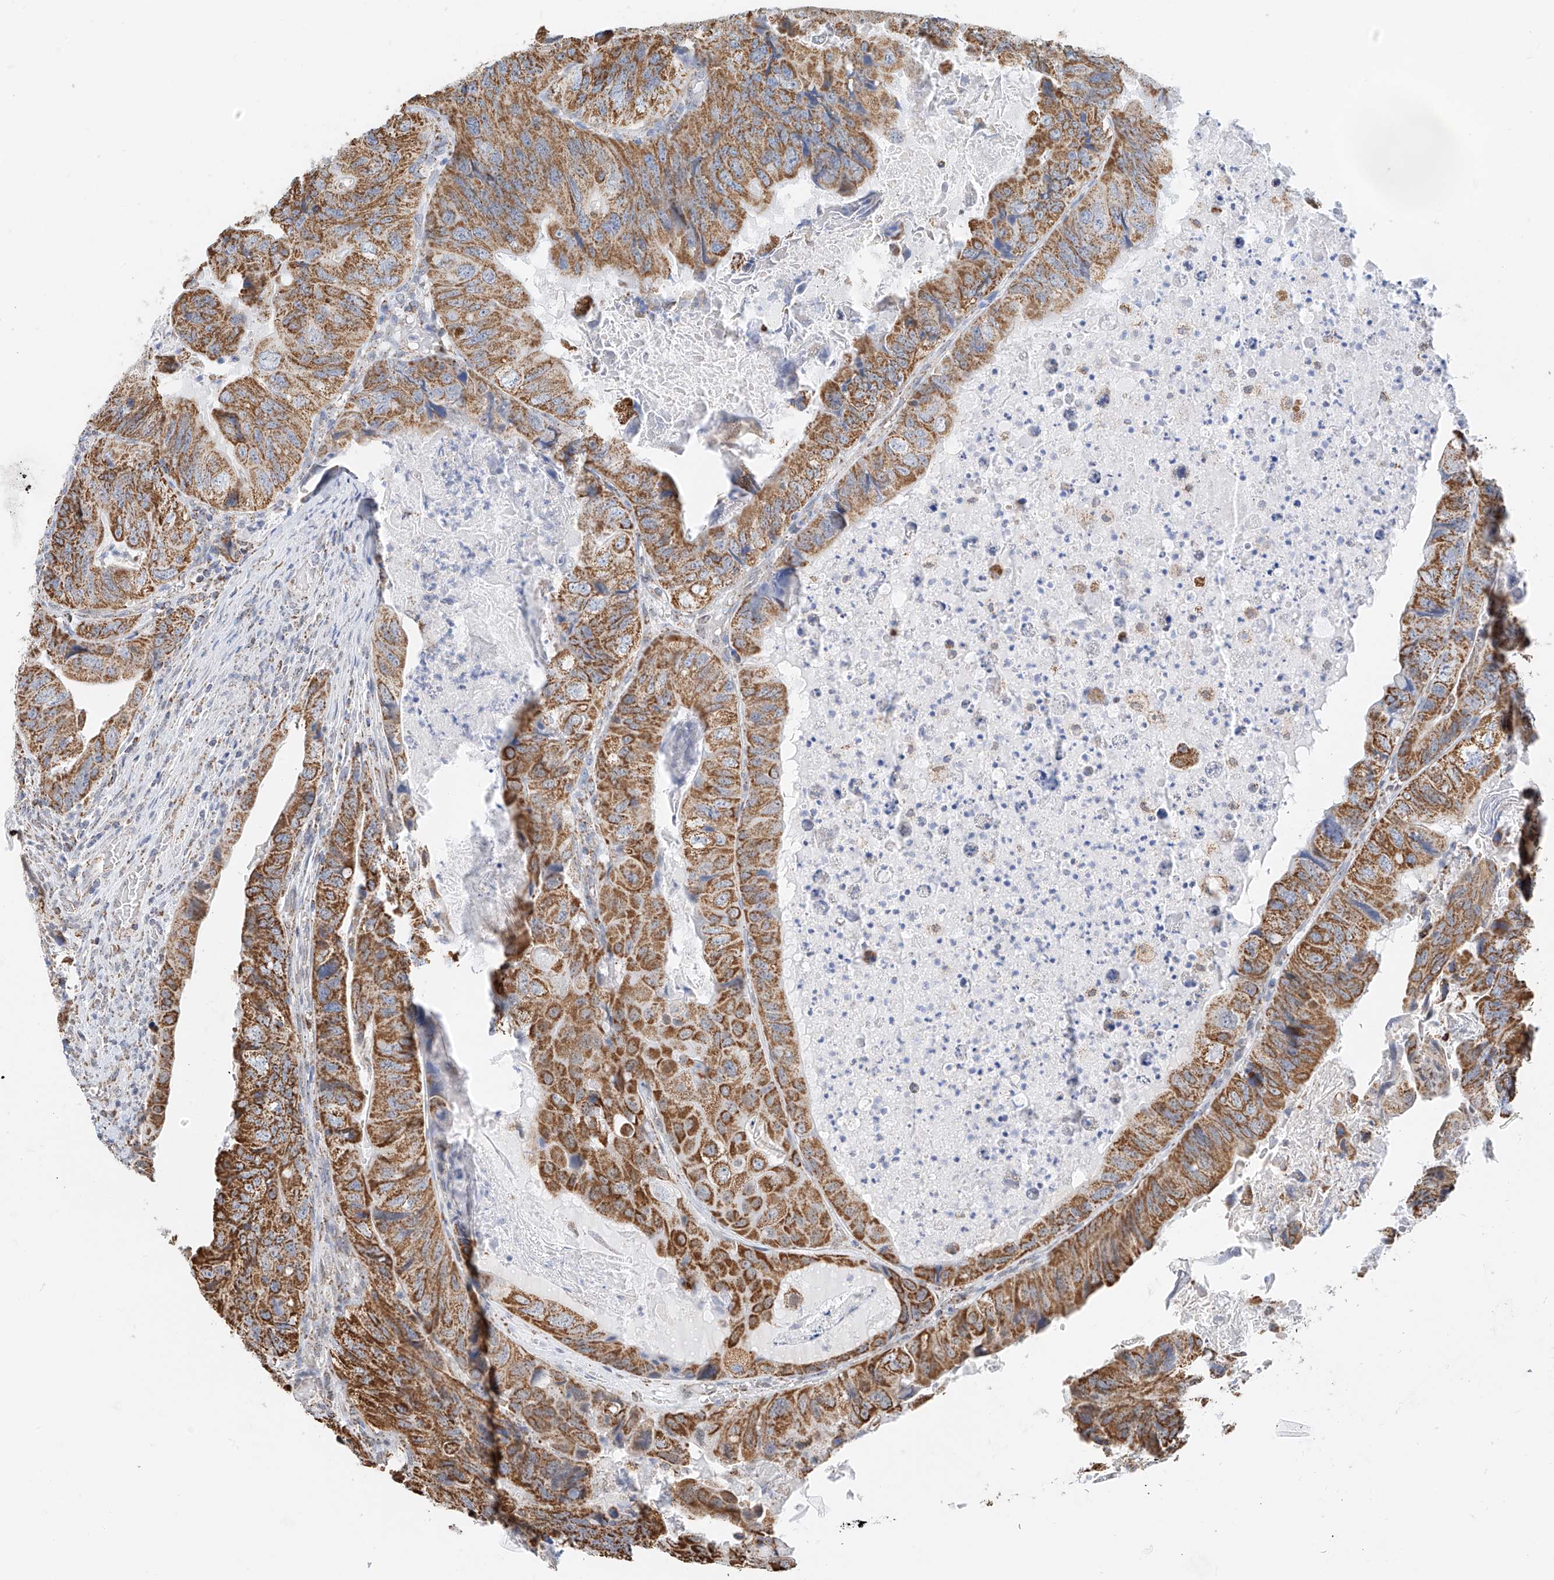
{"staining": {"intensity": "moderate", "quantity": ">75%", "location": "cytoplasmic/membranous"}, "tissue": "colorectal cancer", "cell_type": "Tumor cells", "image_type": "cancer", "snomed": [{"axis": "morphology", "description": "Adenocarcinoma, NOS"}, {"axis": "topography", "description": "Rectum"}], "caption": "Protein analysis of adenocarcinoma (colorectal) tissue exhibits moderate cytoplasmic/membranous expression in approximately >75% of tumor cells.", "gene": "NALCN", "patient": {"sex": "male", "age": 63}}